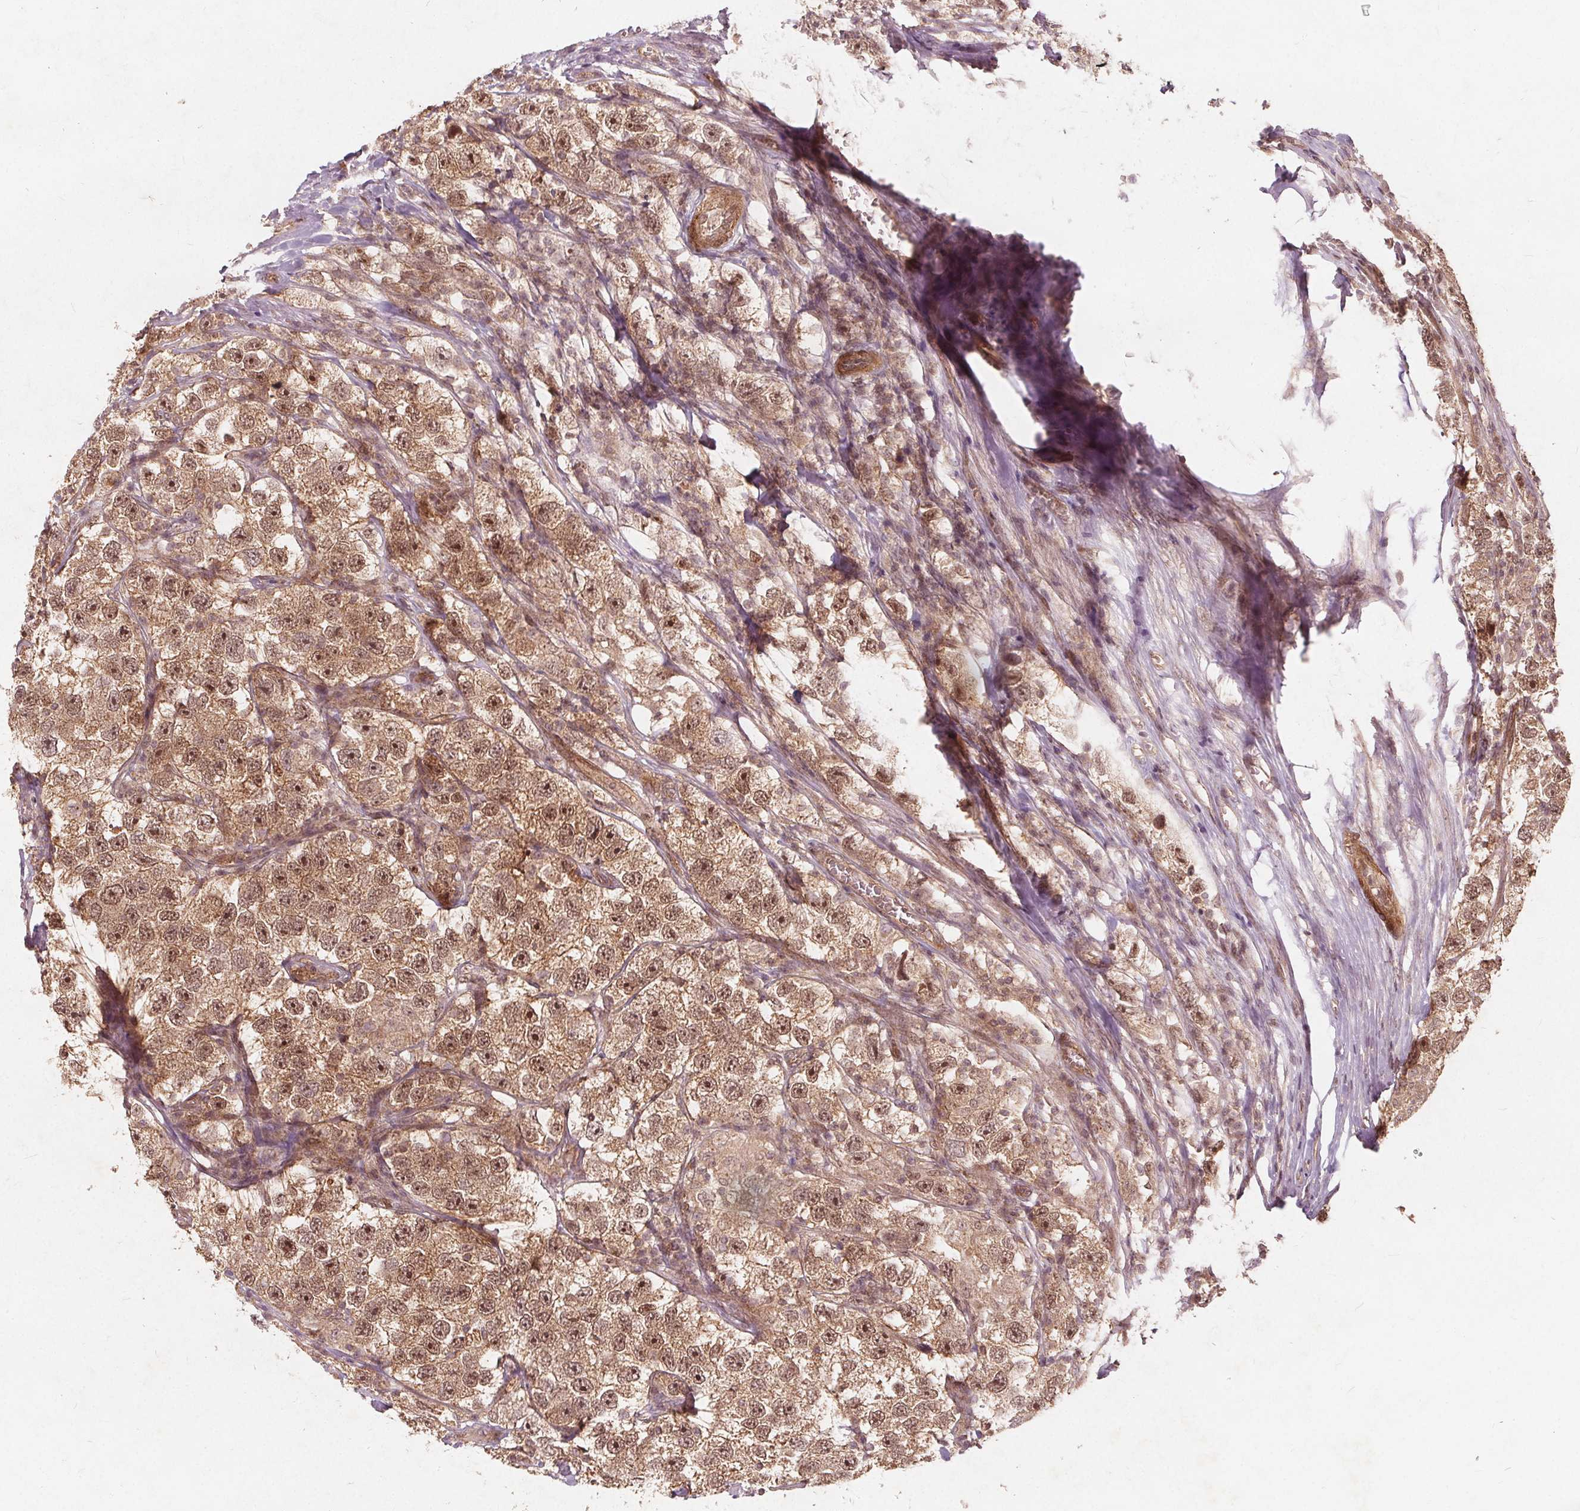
{"staining": {"intensity": "moderate", "quantity": ">75%", "location": "cytoplasmic/membranous,nuclear"}, "tissue": "testis cancer", "cell_type": "Tumor cells", "image_type": "cancer", "snomed": [{"axis": "morphology", "description": "Seminoma, NOS"}, {"axis": "topography", "description": "Testis"}], "caption": "The micrograph reveals a brown stain indicating the presence of a protein in the cytoplasmic/membranous and nuclear of tumor cells in testis cancer.", "gene": "PPP1CB", "patient": {"sex": "male", "age": 26}}